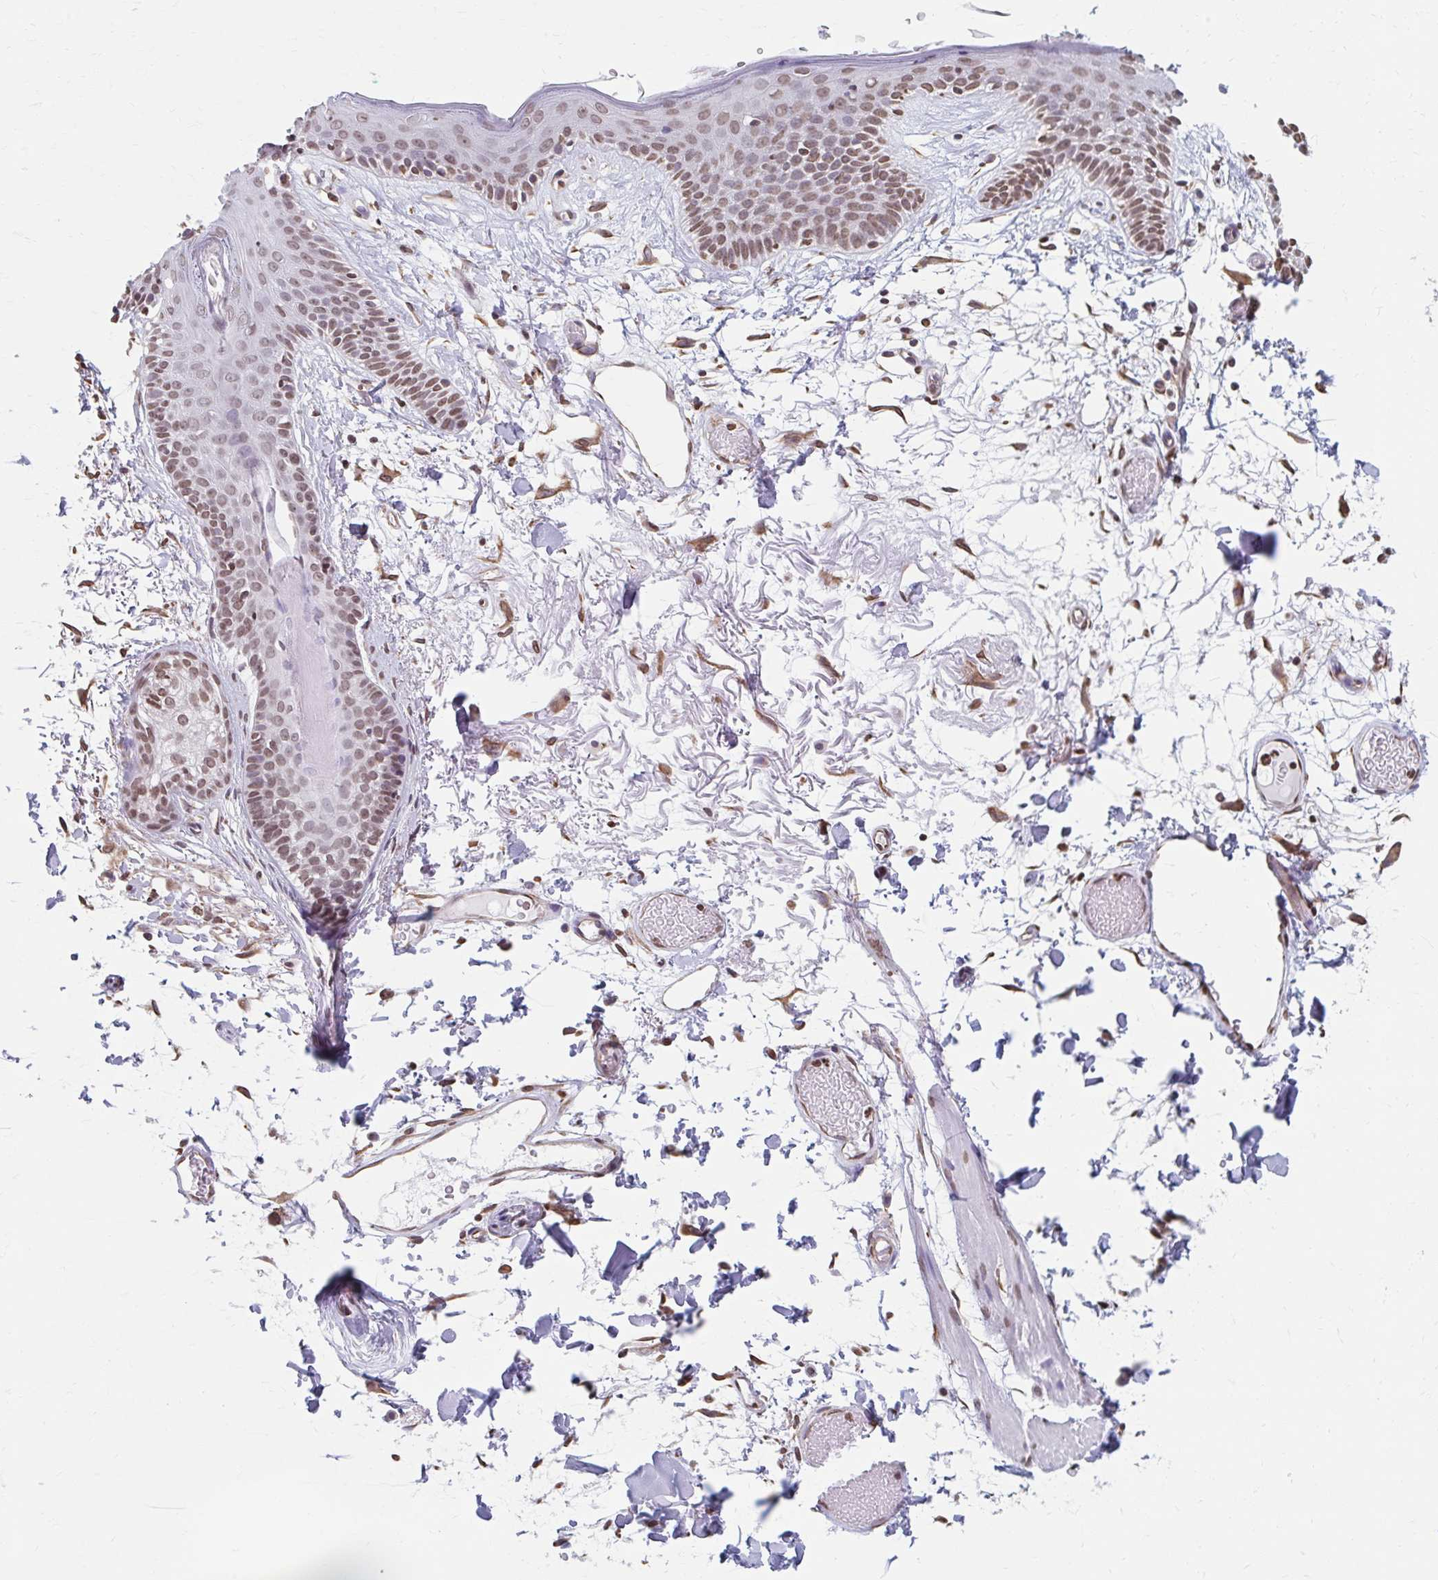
{"staining": {"intensity": "moderate", "quantity": ">75%", "location": "cytoplasmic/membranous,nuclear"}, "tissue": "skin", "cell_type": "Fibroblasts", "image_type": "normal", "snomed": [{"axis": "morphology", "description": "Normal tissue, NOS"}, {"axis": "topography", "description": "Skin"}], "caption": "A photomicrograph of skin stained for a protein displays moderate cytoplasmic/membranous,nuclear brown staining in fibroblasts. (DAB (3,3'-diaminobenzidine) IHC, brown staining for protein, blue staining for nuclei).", "gene": "ORC3", "patient": {"sex": "male", "age": 79}}